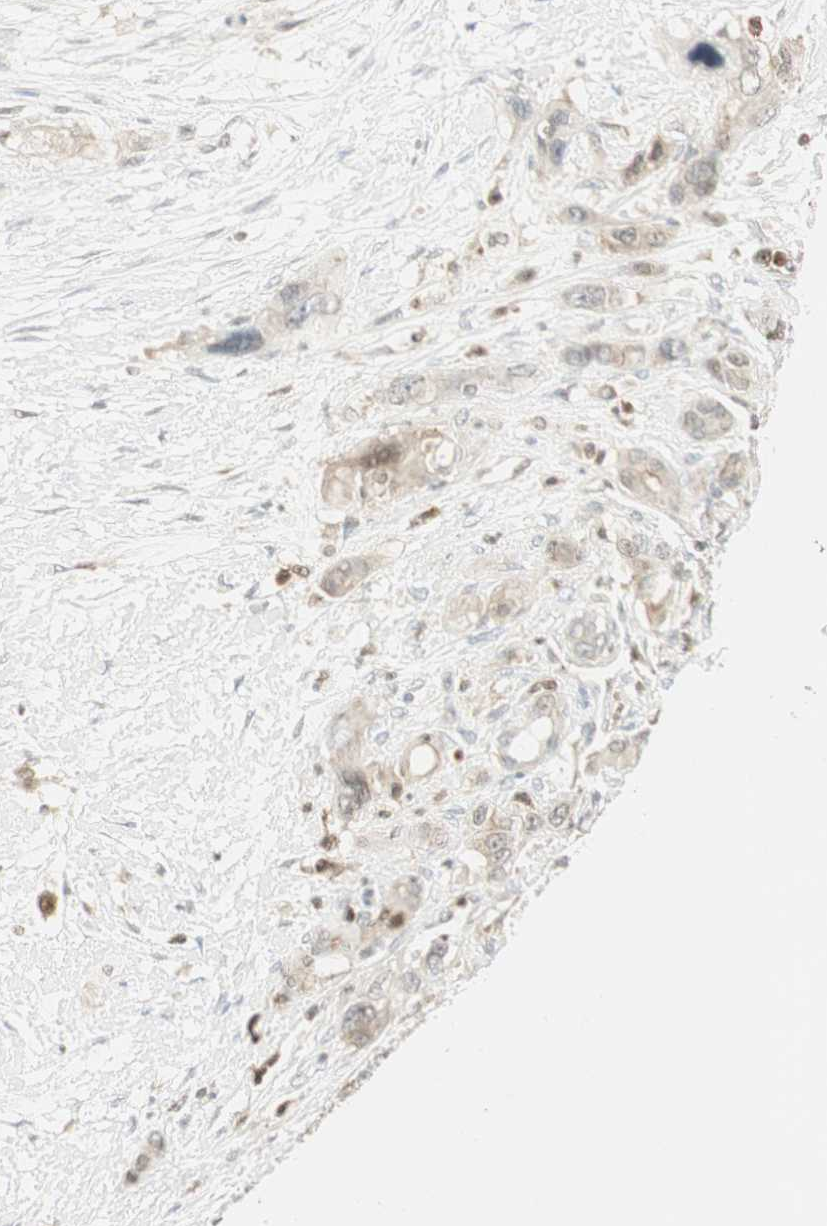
{"staining": {"intensity": "weak", "quantity": ">75%", "location": "cytoplasmic/membranous"}, "tissue": "pancreatic cancer", "cell_type": "Tumor cells", "image_type": "cancer", "snomed": [{"axis": "morphology", "description": "Adenocarcinoma, NOS"}, {"axis": "topography", "description": "Pancreas"}], "caption": "Tumor cells show weak cytoplasmic/membranous expression in about >75% of cells in pancreatic adenocarcinoma. The staining was performed using DAB to visualize the protein expression in brown, while the nuclei were stained in blue with hematoxylin (Magnification: 20x).", "gene": "PPP1CA", "patient": {"sex": "male", "age": 46}}